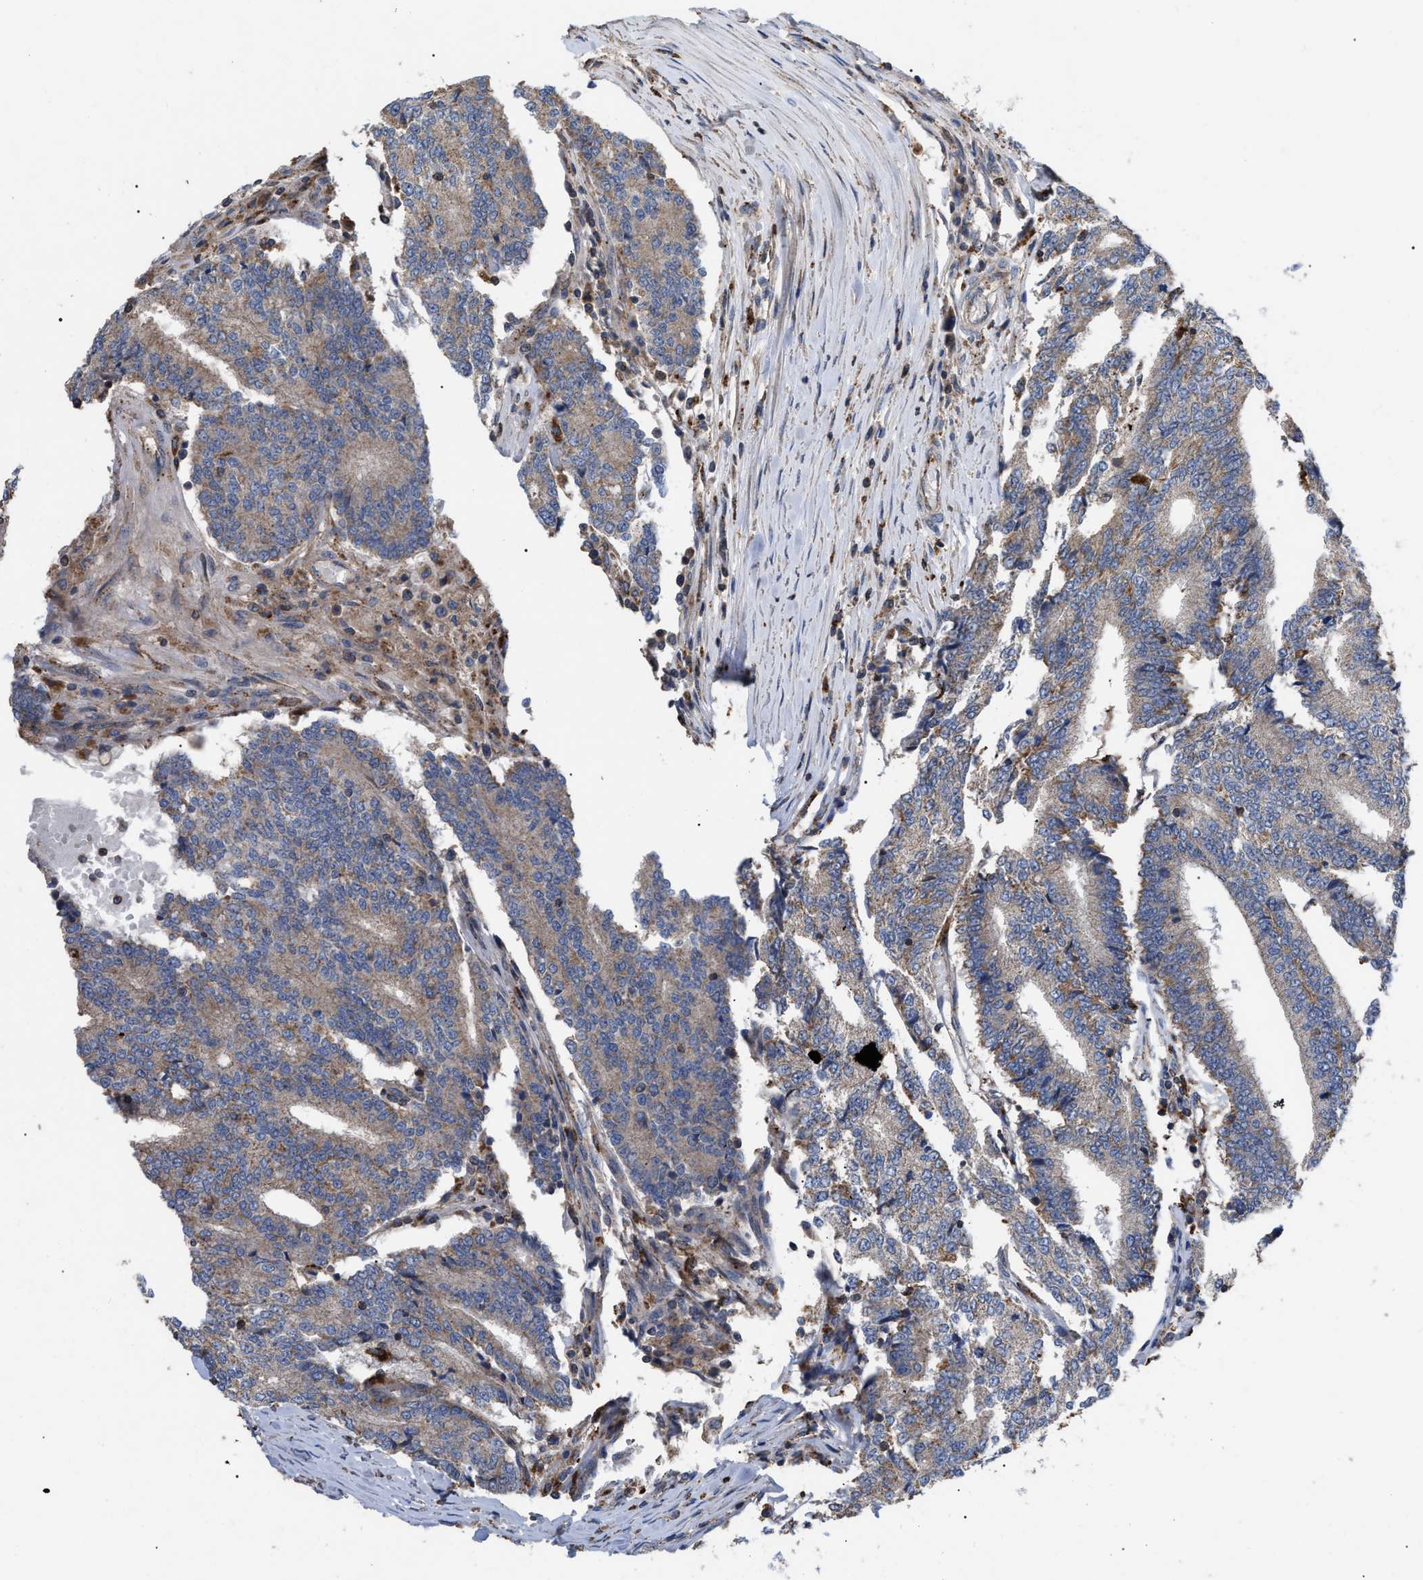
{"staining": {"intensity": "weak", "quantity": ">75%", "location": "cytoplasmic/membranous"}, "tissue": "prostate cancer", "cell_type": "Tumor cells", "image_type": "cancer", "snomed": [{"axis": "morphology", "description": "Normal tissue, NOS"}, {"axis": "morphology", "description": "Adenocarcinoma, High grade"}, {"axis": "topography", "description": "Prostate"}, {"axis": "topography", "description": "Seminal veicle"}], "caption": "The photomicrograph displays staining of prostate cancer, revealing weak cytoplasmic/membranous protein expression (brown color) within tumor cells. (Brightfield microscopy of DAB IHC at high magnification).", "gene": "FAM171A2", "patient": {"sex": "male", "age": 55}}